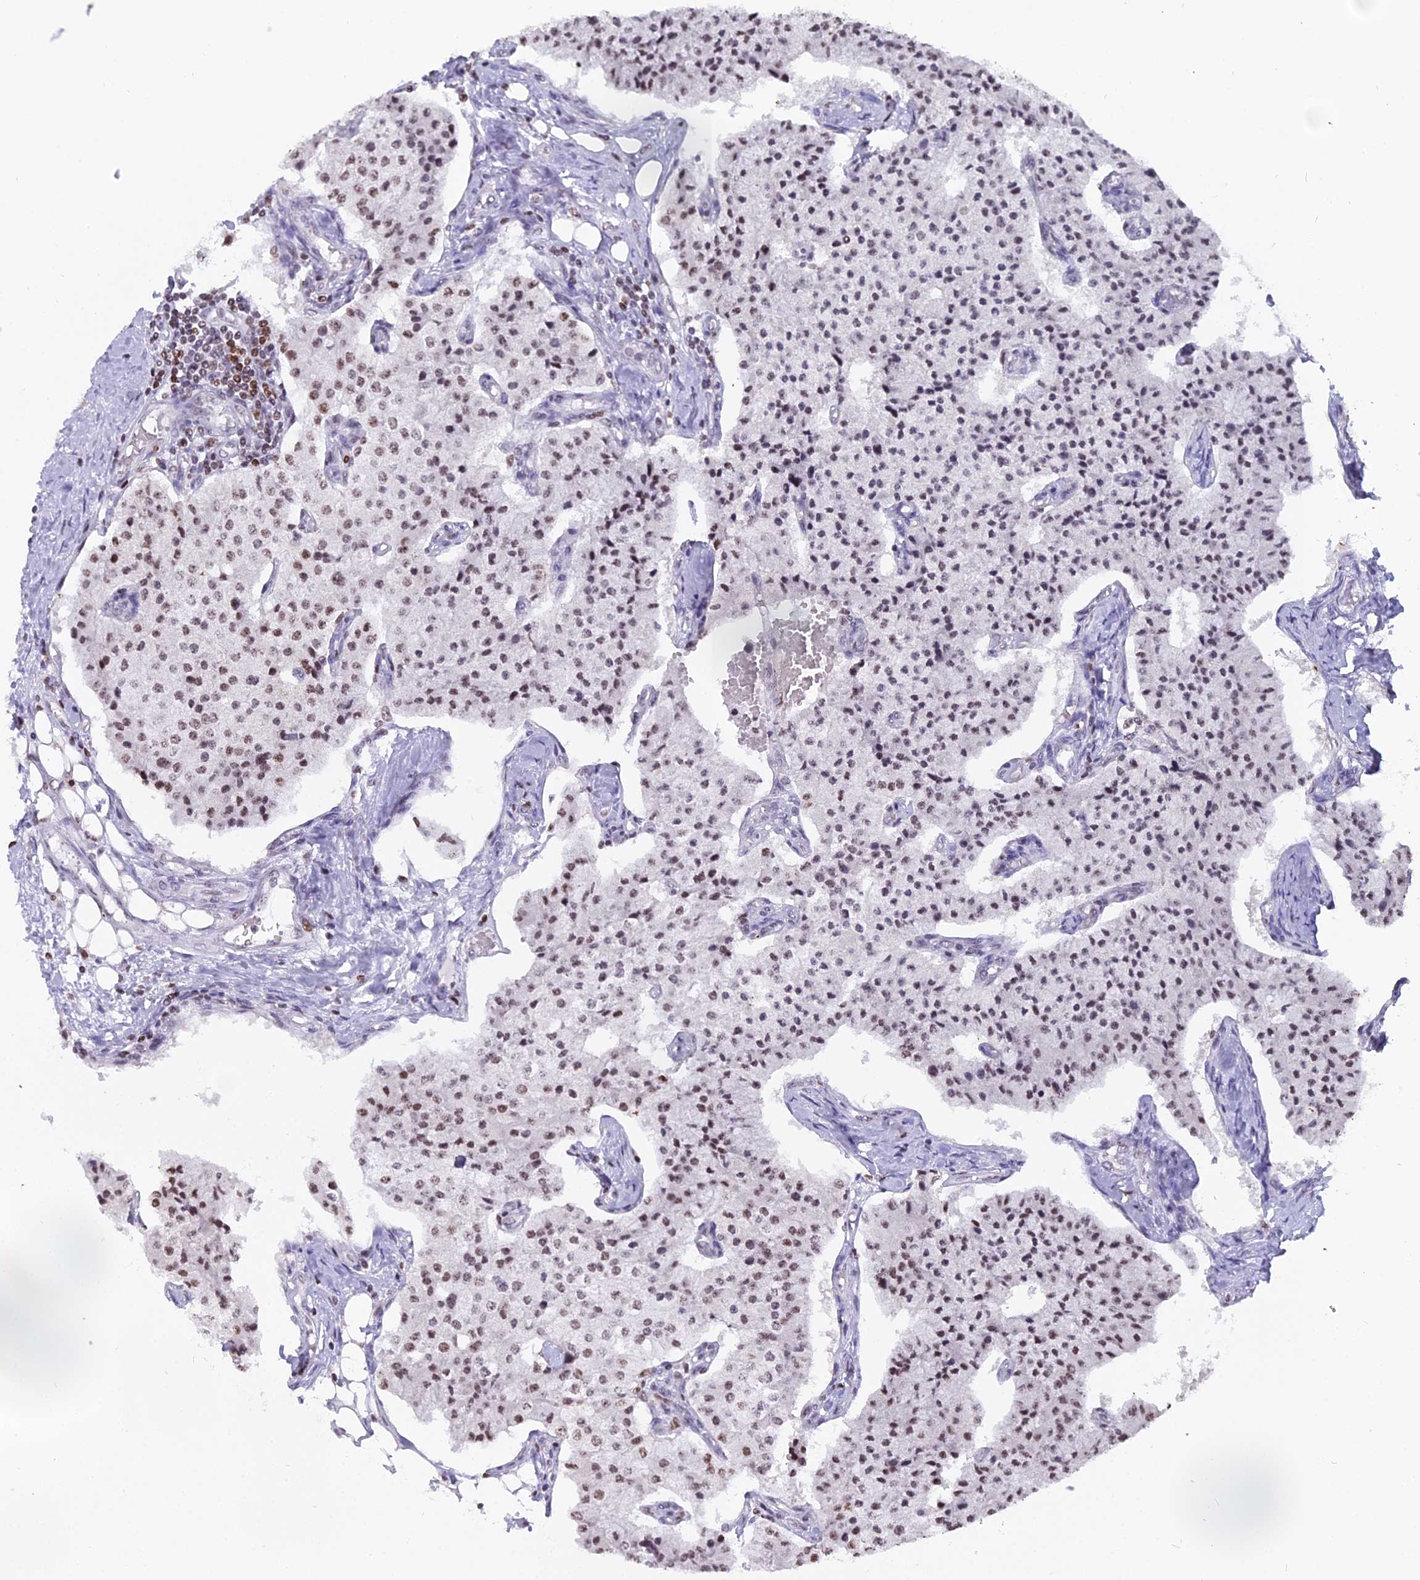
{"staining": {"intensity": "moderate", "quantity": ">75%", "location": "nuclear"}, "tissue": "carcinoid", "cell_type": "Tumor cells", "image_type": "cancer", "snomed": [{"axis": "morphology", "description": "Carcinoid, malignant, NOS"}, {"axis": "topography", "description": "Colon"}], "caption": "Carcinoid stained with a protein marker displays moderate staining in tumor cells.", "gene": "PARP1", "patient": {"sex": "female", "age": 52}}